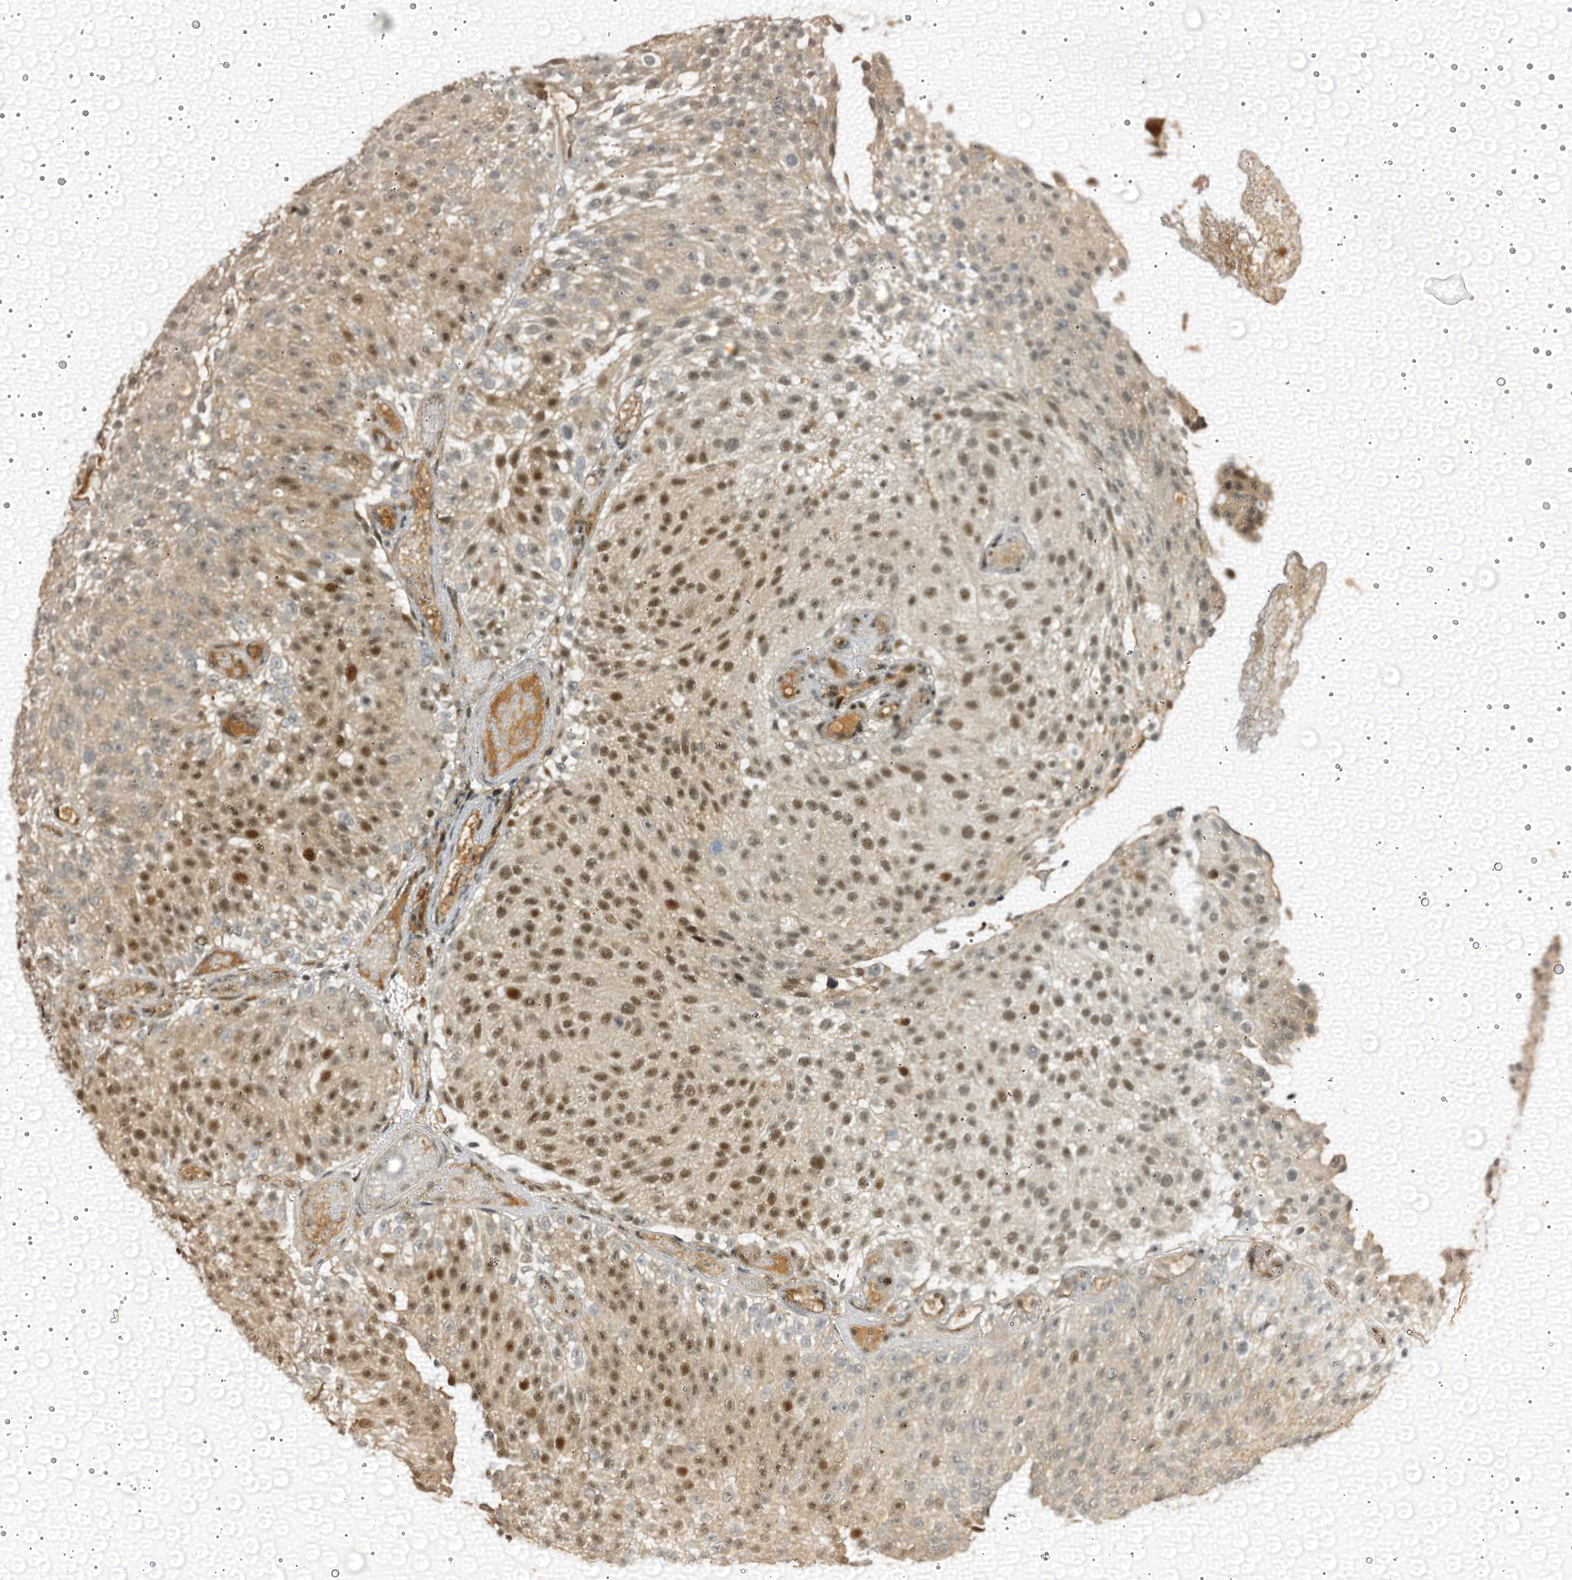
{"staining": {"intensity": "moderate", "quantity": ">75%", "location": "nuclear"}, "tissue": "urothelial cancer", "cell_type": "Tumor cells", "image_type": "cancer", "snomed": [{"axis": "morphology", "description": "Urothelial carcinoma, Low grade"}, {"axis": "topography", "description": "Urinary bladder"}], "caption": "This is an image of immunohistochemistry staining of urothelial cancer, which shows moderate staining in the nuclear of tumor cells.", "gene": "TRAPPC4", "patient": {"sex": "male", "age": 78}}